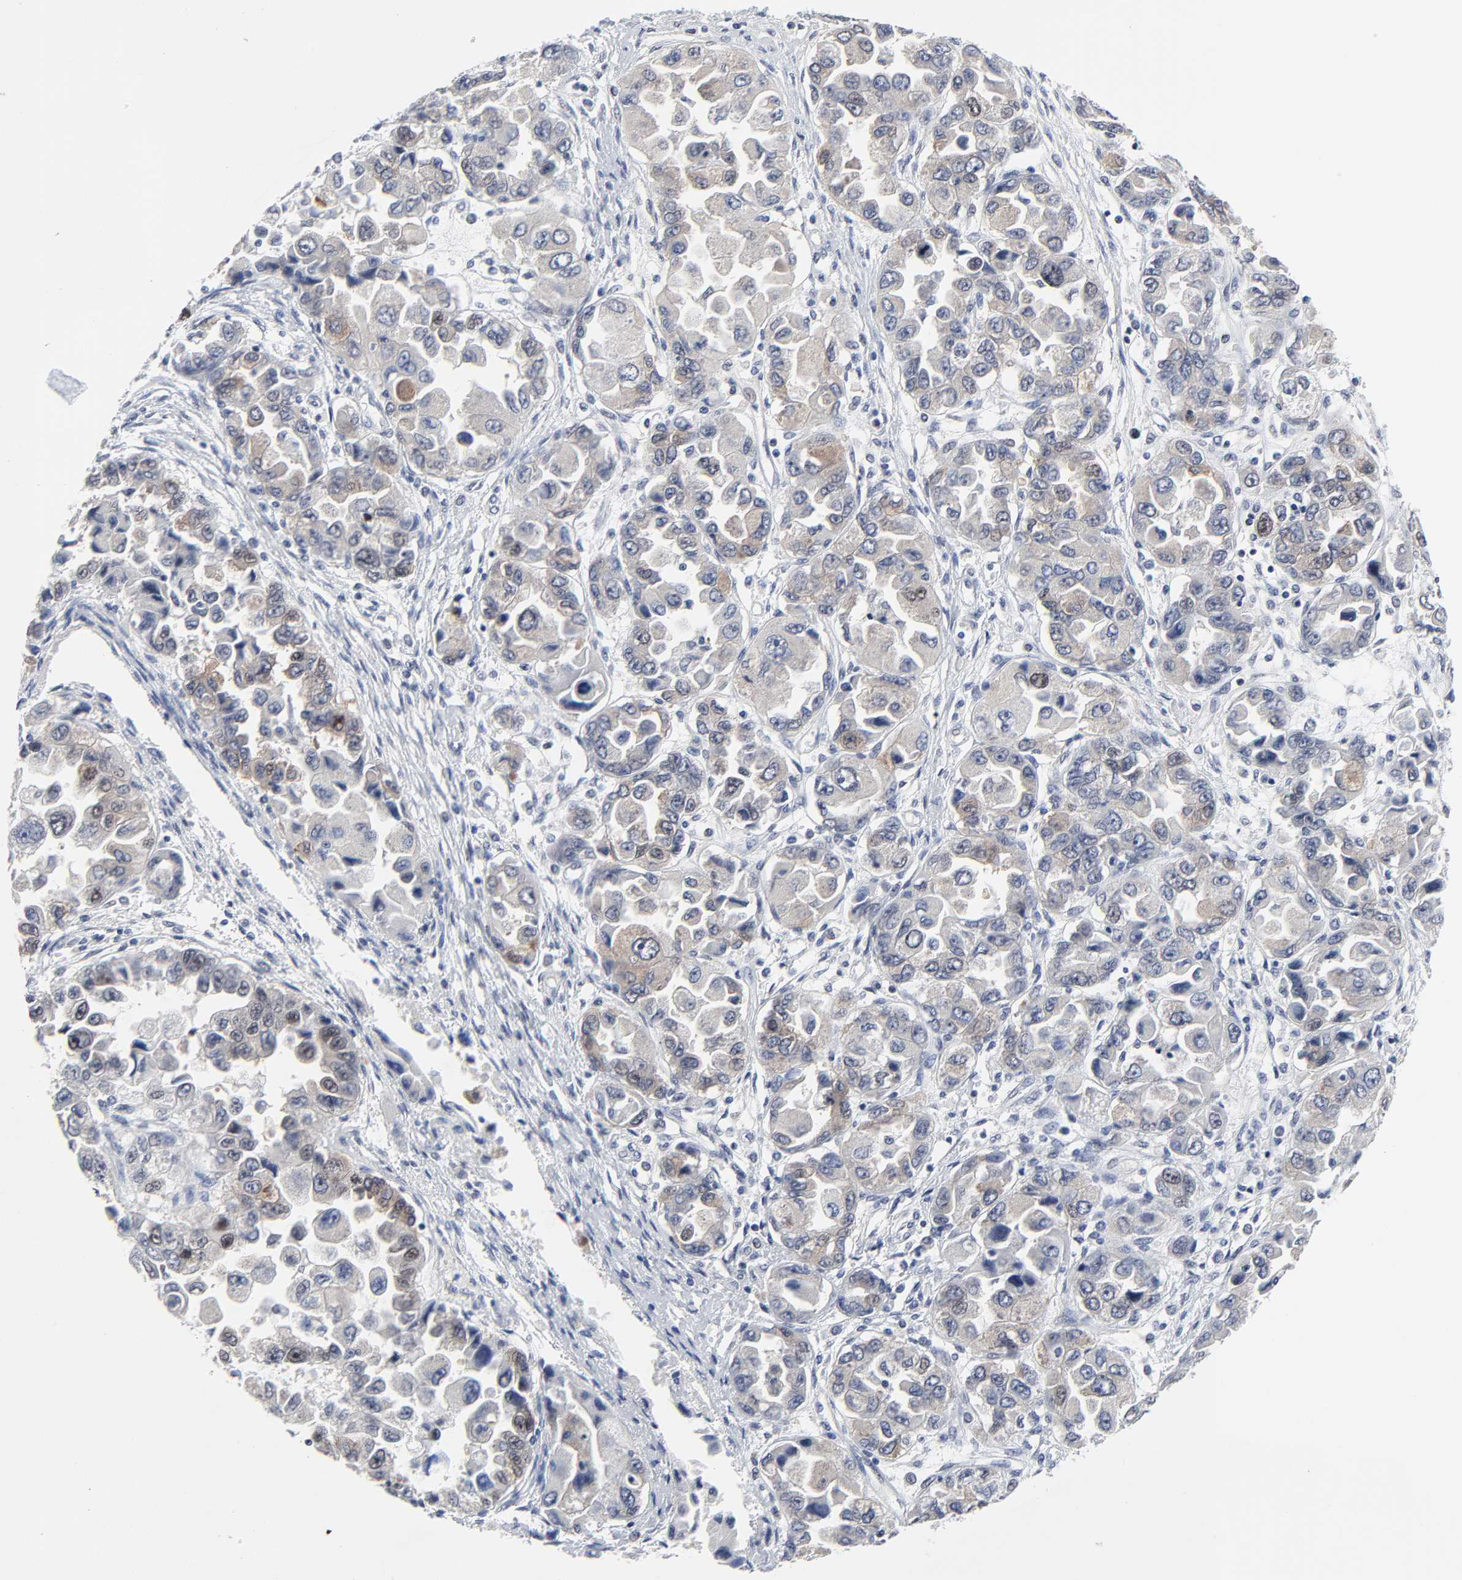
{"staining": {"intensity": "moderate", "quantity": "<25%", "location": "cytoplasmic/membranous,nuclear"}, "tissue": "ovarian cancer", "cell_type": "Tumor cells", "image_type": "cancer", "snomed": [{"axis": "morphology", "description": "Cystadenocarcinoma, serous, NOS"}, {"axis": "topography", "description": "Ovary"}], "caption": "Tumor cells show low levels of moderate cytoplasmic/membranous and nuclear positivity in about <25% of cells in human ovarian cancer. Using DAB (3,3'-diaminobenzidine) (brown) and hematoxylin (blue) stains, captured at high magnification using brightfield microscopy.", "gene": "ZNF589", "patient": {"sex": "female", "age": 84}}